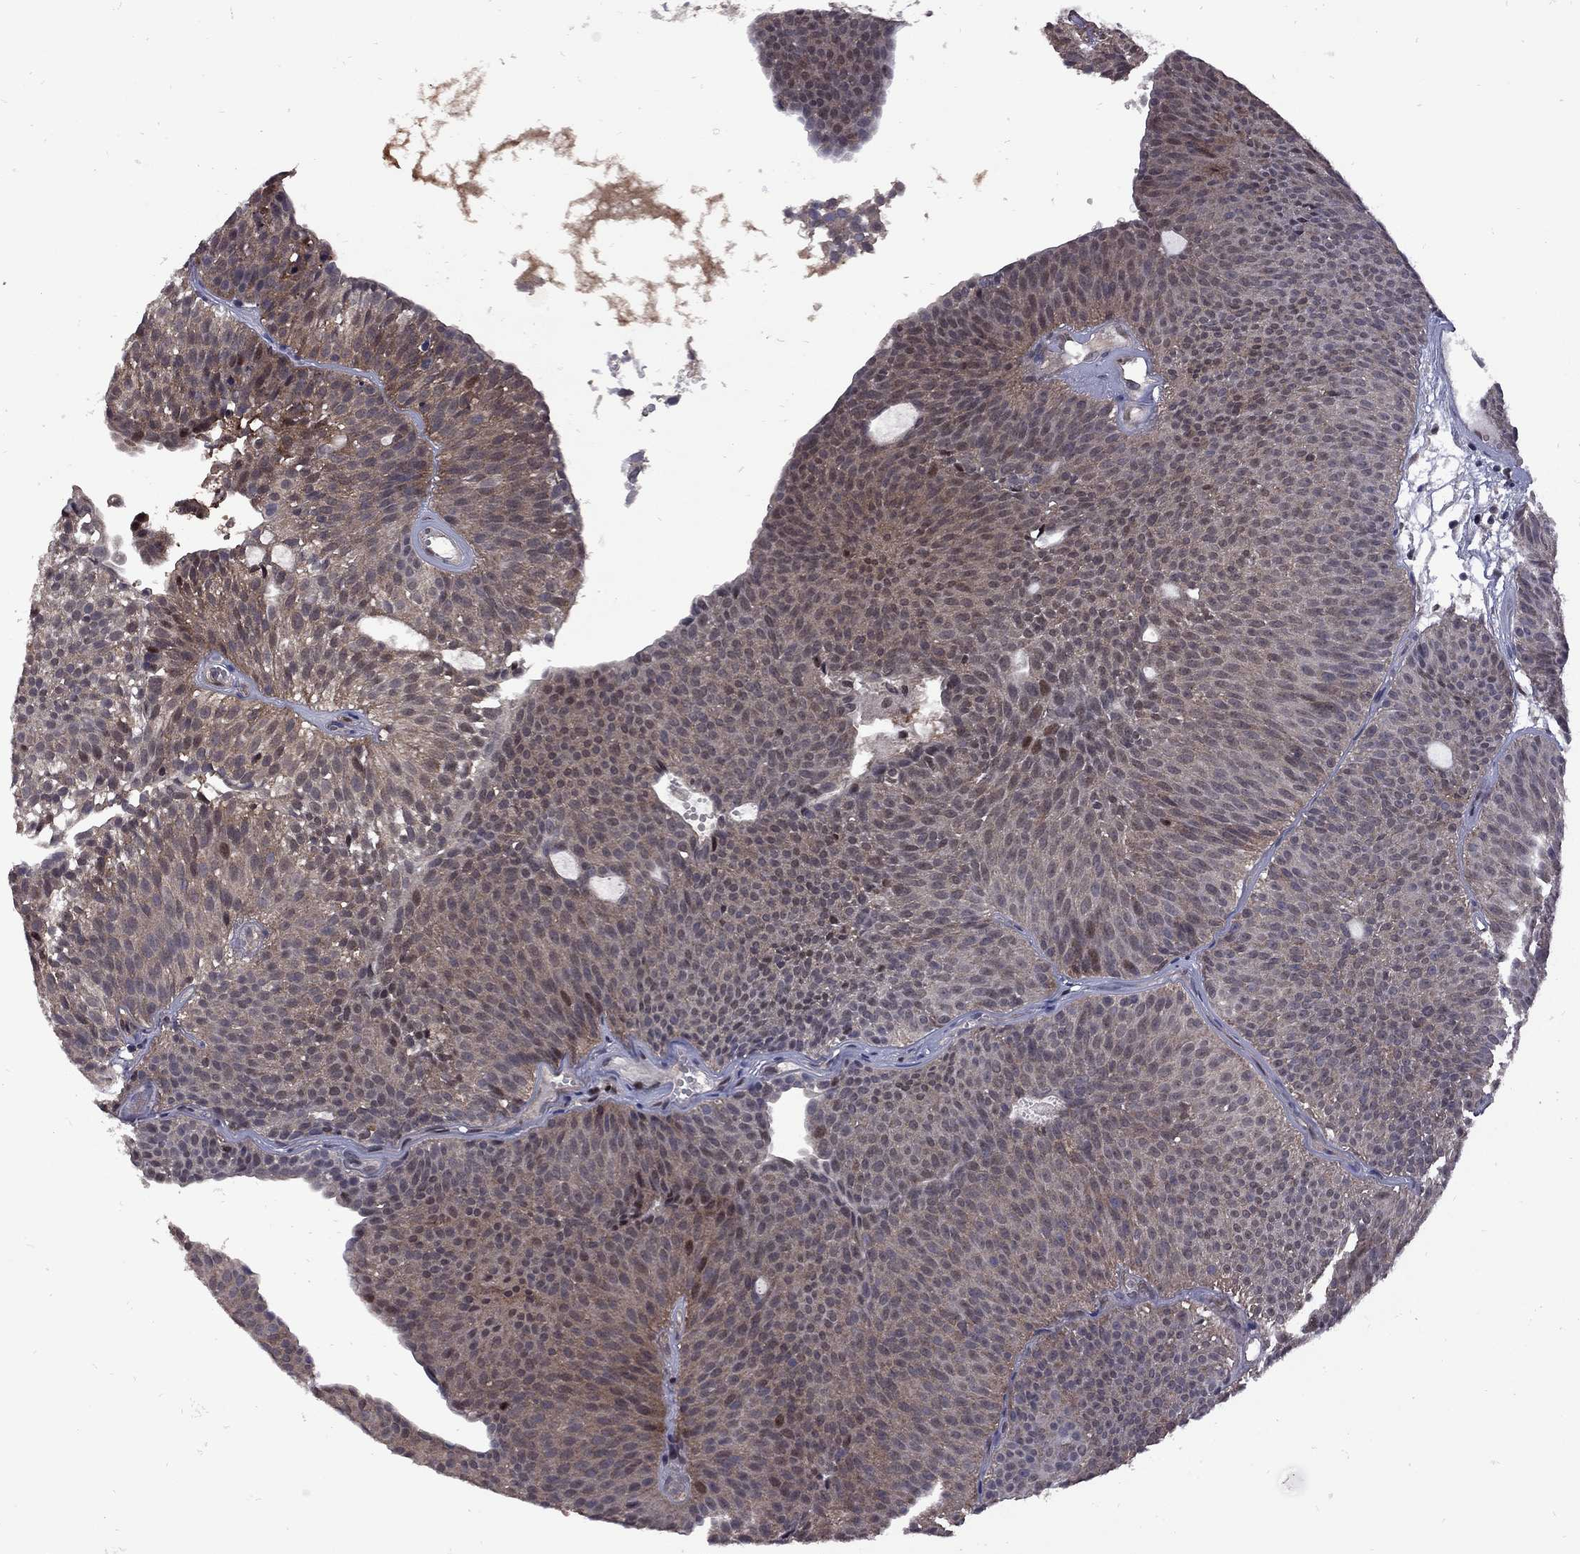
{"staining": {"intensity": "moderate", "quantity": ">75%", "location": "cytoplasmic/membranous"}, "tissue": "urothelial cancer", "cell_type": "Tumor cells", "image_type": "cancer", "snomed": [{"axis": "morphology", "description": "Urothelial carcinoma, Low grade"}, {"axis": "topography", "description": "Urinary bladder"}], "caption": "Urothelial cancer was stained to show a protein in brown. There is medium levels of moderate cytoplasmic/membranous expression in approximately >75% of tumor cells. (DAB (3,3'-diaminobenzidine) IHC with brightfield microscopy, high magnification).", "gene": "IPP", "patient": {"sex": "male", "age": 63}}